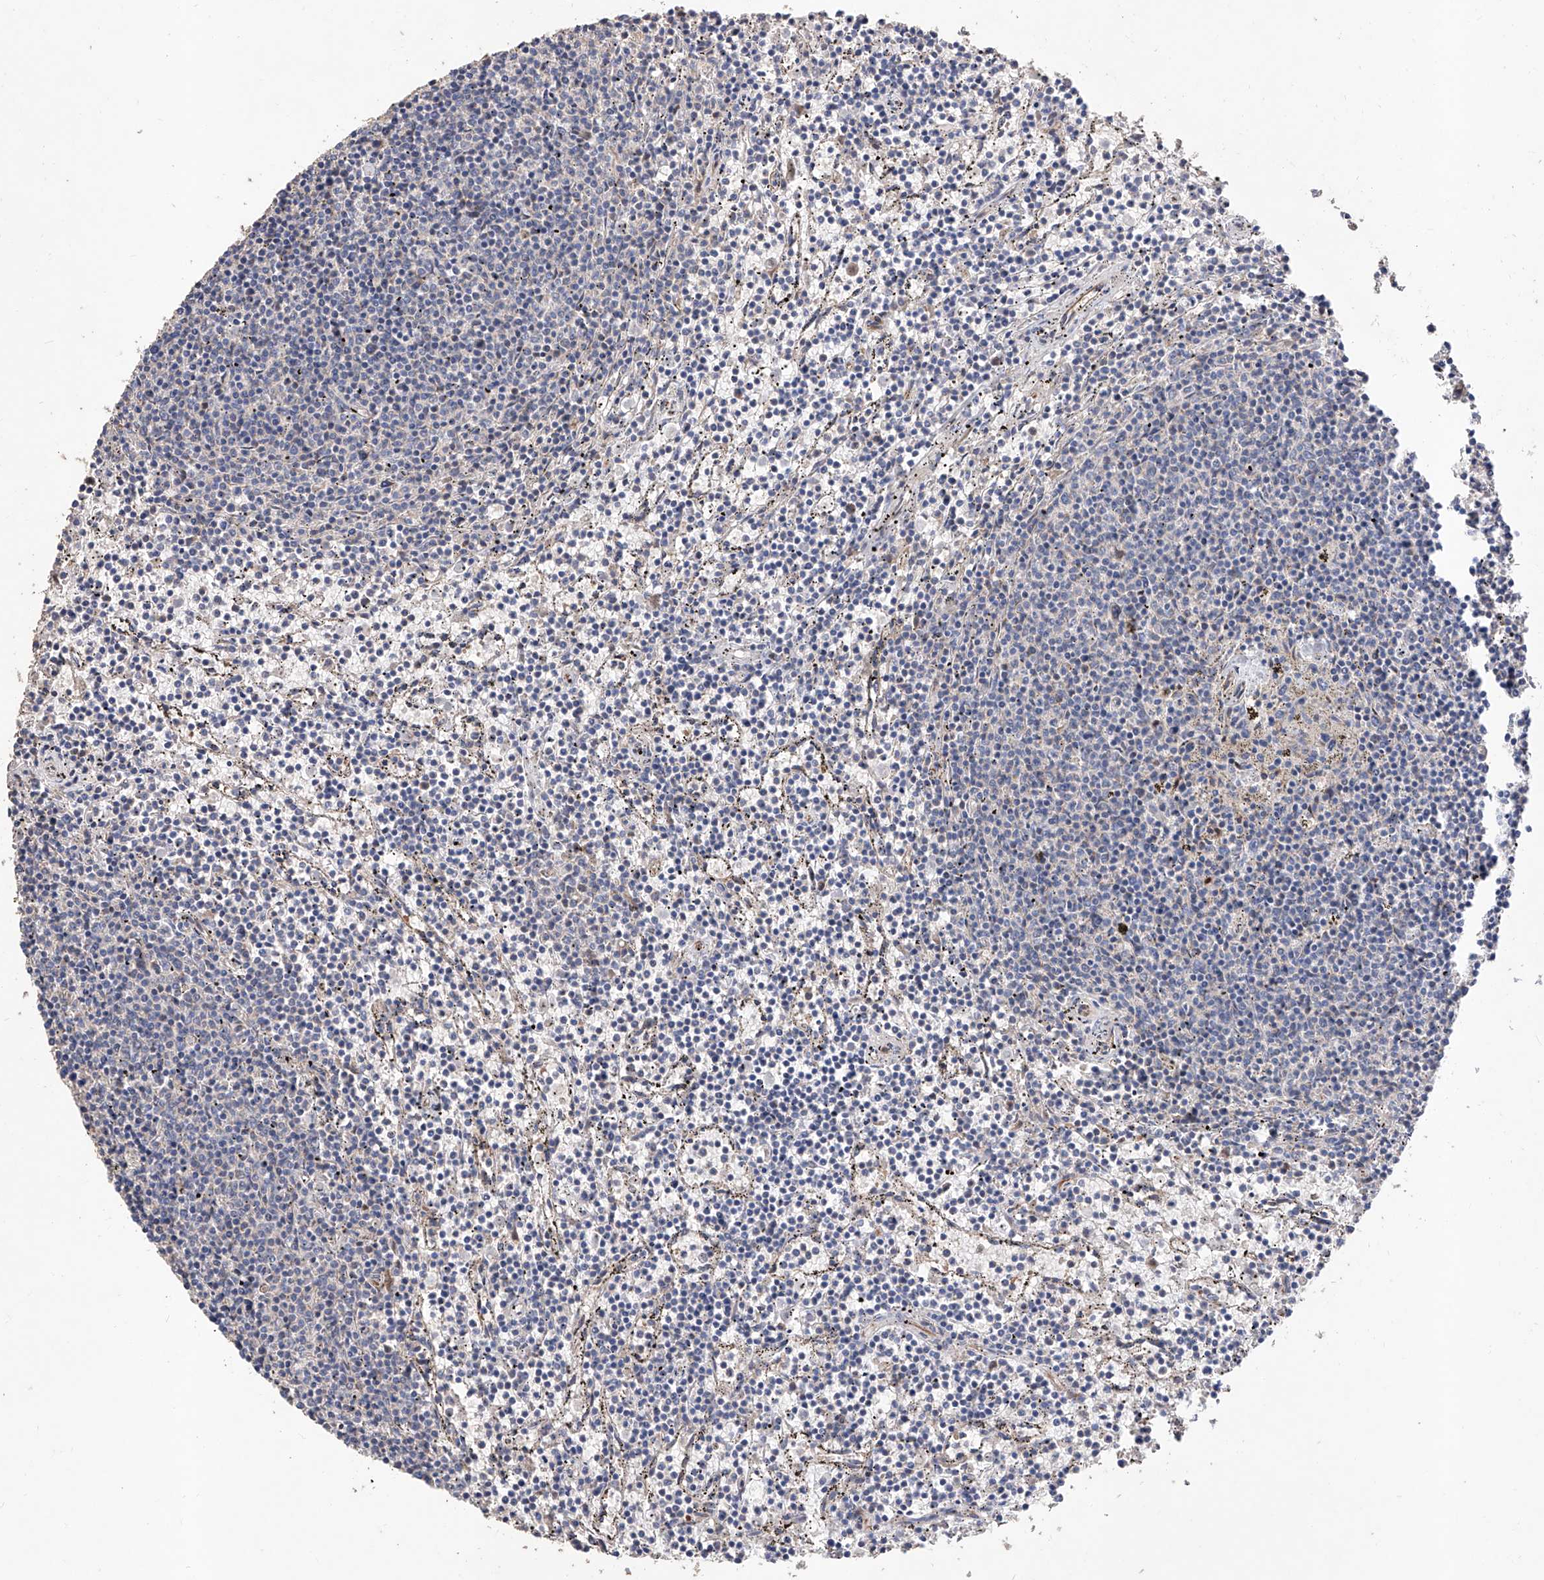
{"staining": {"intensity": "negative", "quantity": "none", "location": "none"}, "tissue": "lymphoma", "cell_type": "Tumor cells", "image_type": "cancer", "snomed": [{"axis": "morphology", "description": "Malignant lymphoma, non-Hodgkin's type, Low grade"}, {"axis": "topography", "description": "Spleen"}], "caption": "This is an immunohistochemistry photomicrograph of lymphoma. There is no staining in tumor cells.", "gene": "FUCA2", "patient": {"sex": "female", "age": 50}}